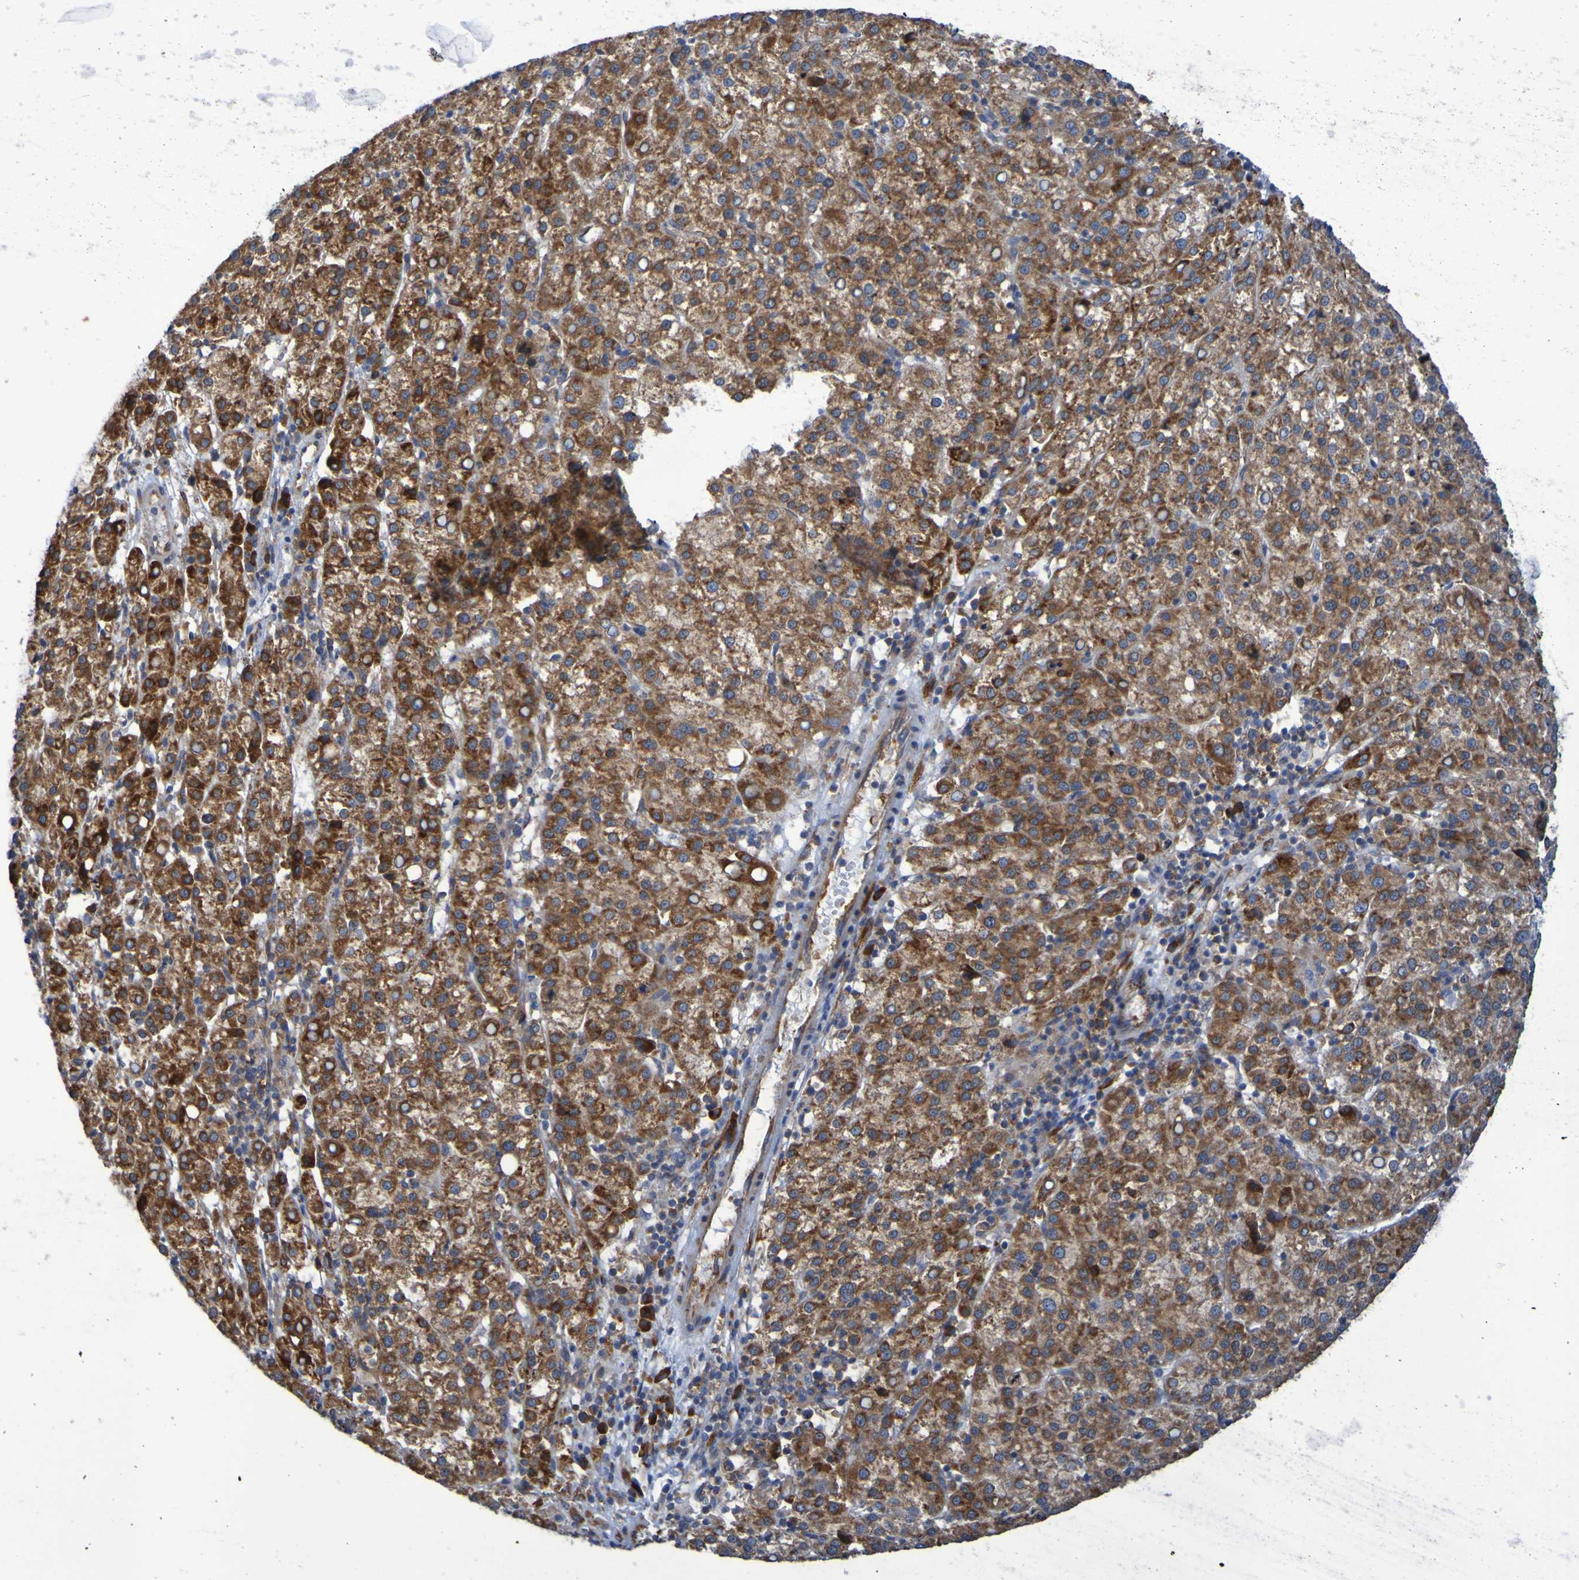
{"staining": {"intensity": "strong", "quantity": ">75%", "location": "cytoplasmic/membranous"}, "tissue": "liver cancer", "cell_type": "Tumor cells", "image_type": "cancer", "snomed": [{"axis": "morphology", "description": "Carcinoma, Hepatocellular, NOS"}, {"axis": "topography", "description": "Liver"}], "caption": "Protein staining displays strong cytoplasmic/membranous positivity in approximately >75% of tumor cells in liver cancer. (DAB IHC, brown staining for protein, blue staining for nuclei).", "gene": "FKBP3", "patient": {"sex": "female", "age": 58}}